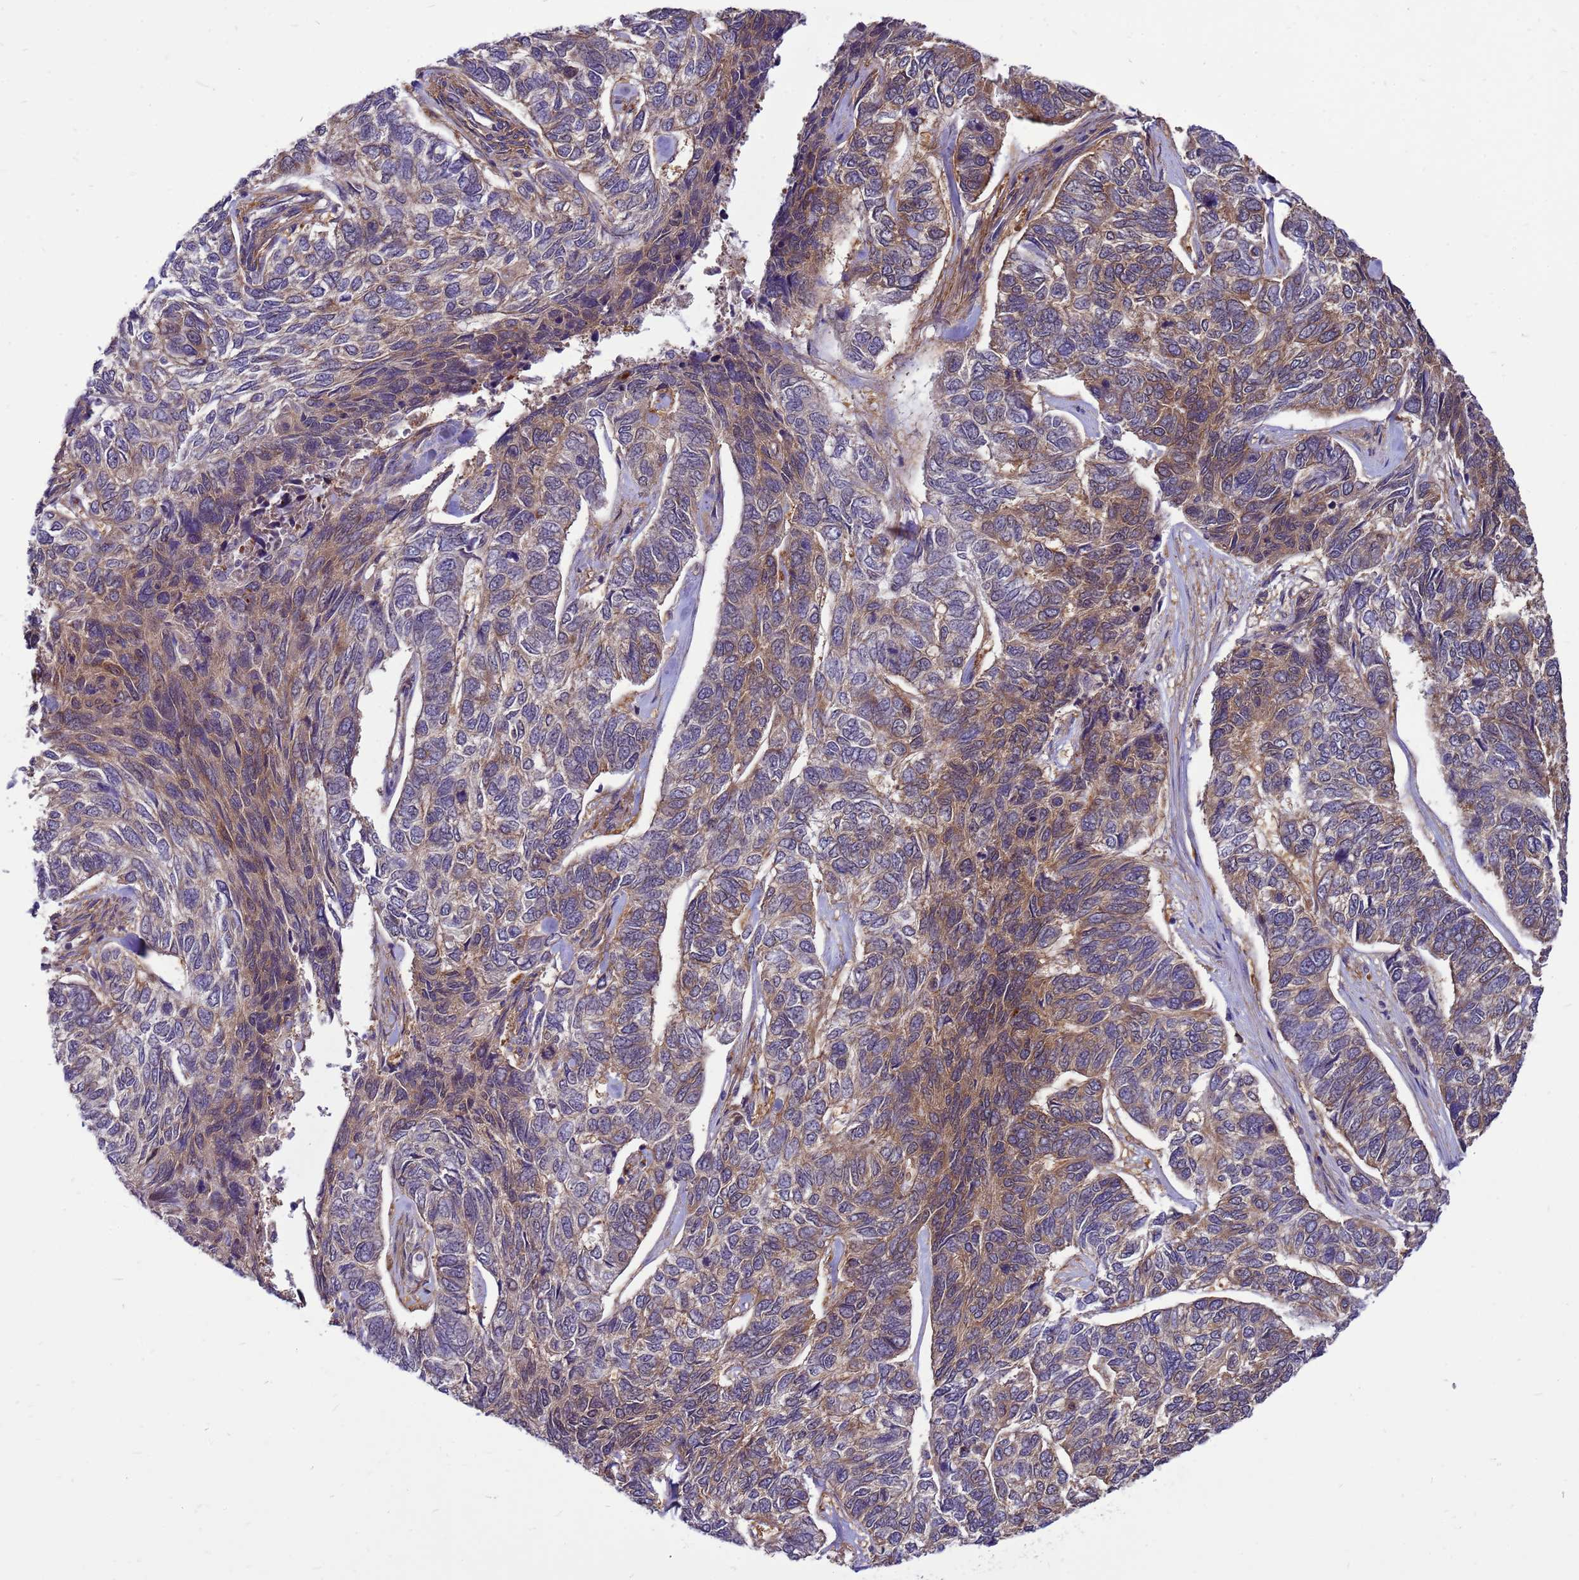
{"staining": {"intensity": "moderate", "quantity": ">75%", "location": "cytoplasmic/membranous"}, "tissue": "skin cancer", "cell_type": "Tumor cells", "image_type": "cancer", "snomed": [{"axis": "morphology", "description": "Basal cell carcinoma"}, {"axis": "topography", "description": "Skin"}], "caption": "This image displays immunohistochemistry (IHC) staining of skin cancer, with medium moderate cytoplasmic/membranous staining in approximately >75% of tumor cells.", "gene": "ENOPH1", "patient": {"sex": "female", "age": 65}}